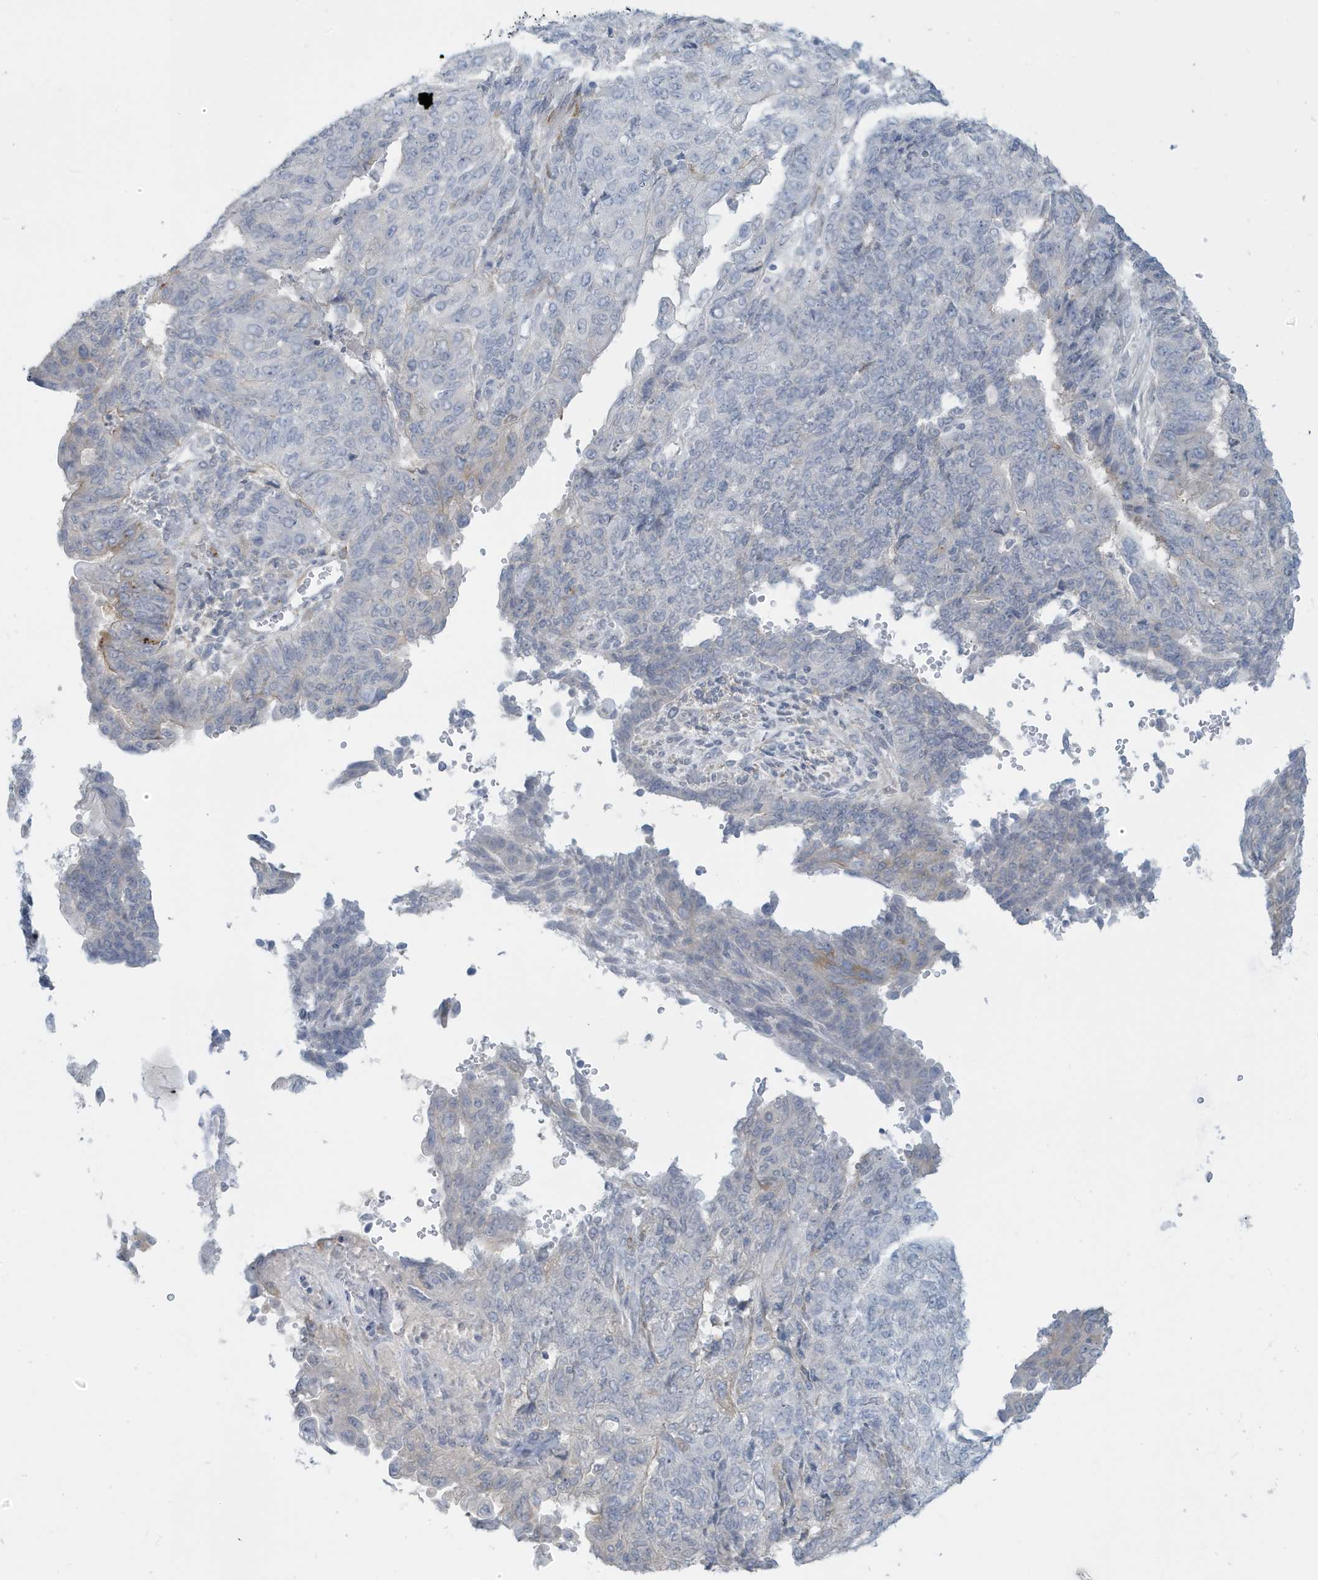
{"staining": {"intensity": "weak", "quantity": "<25%", "location": "cytoplasmic/membranous"}, "tissue": "endometrial cancer", "cell_type": "Tumor cells", "image_type": "cancer", "snomed": [{"axis": "morphology", "description": "Adenocarcinoma, NOS"}, {"axis": "topography", "description": "Endometrium"}], "caption": "Image shows no protein staining in tumor cells of adenocarcinoma (endometrial) tissue.", "gene": "PERM1", "patient": {"sex": "female", "age": 32}}